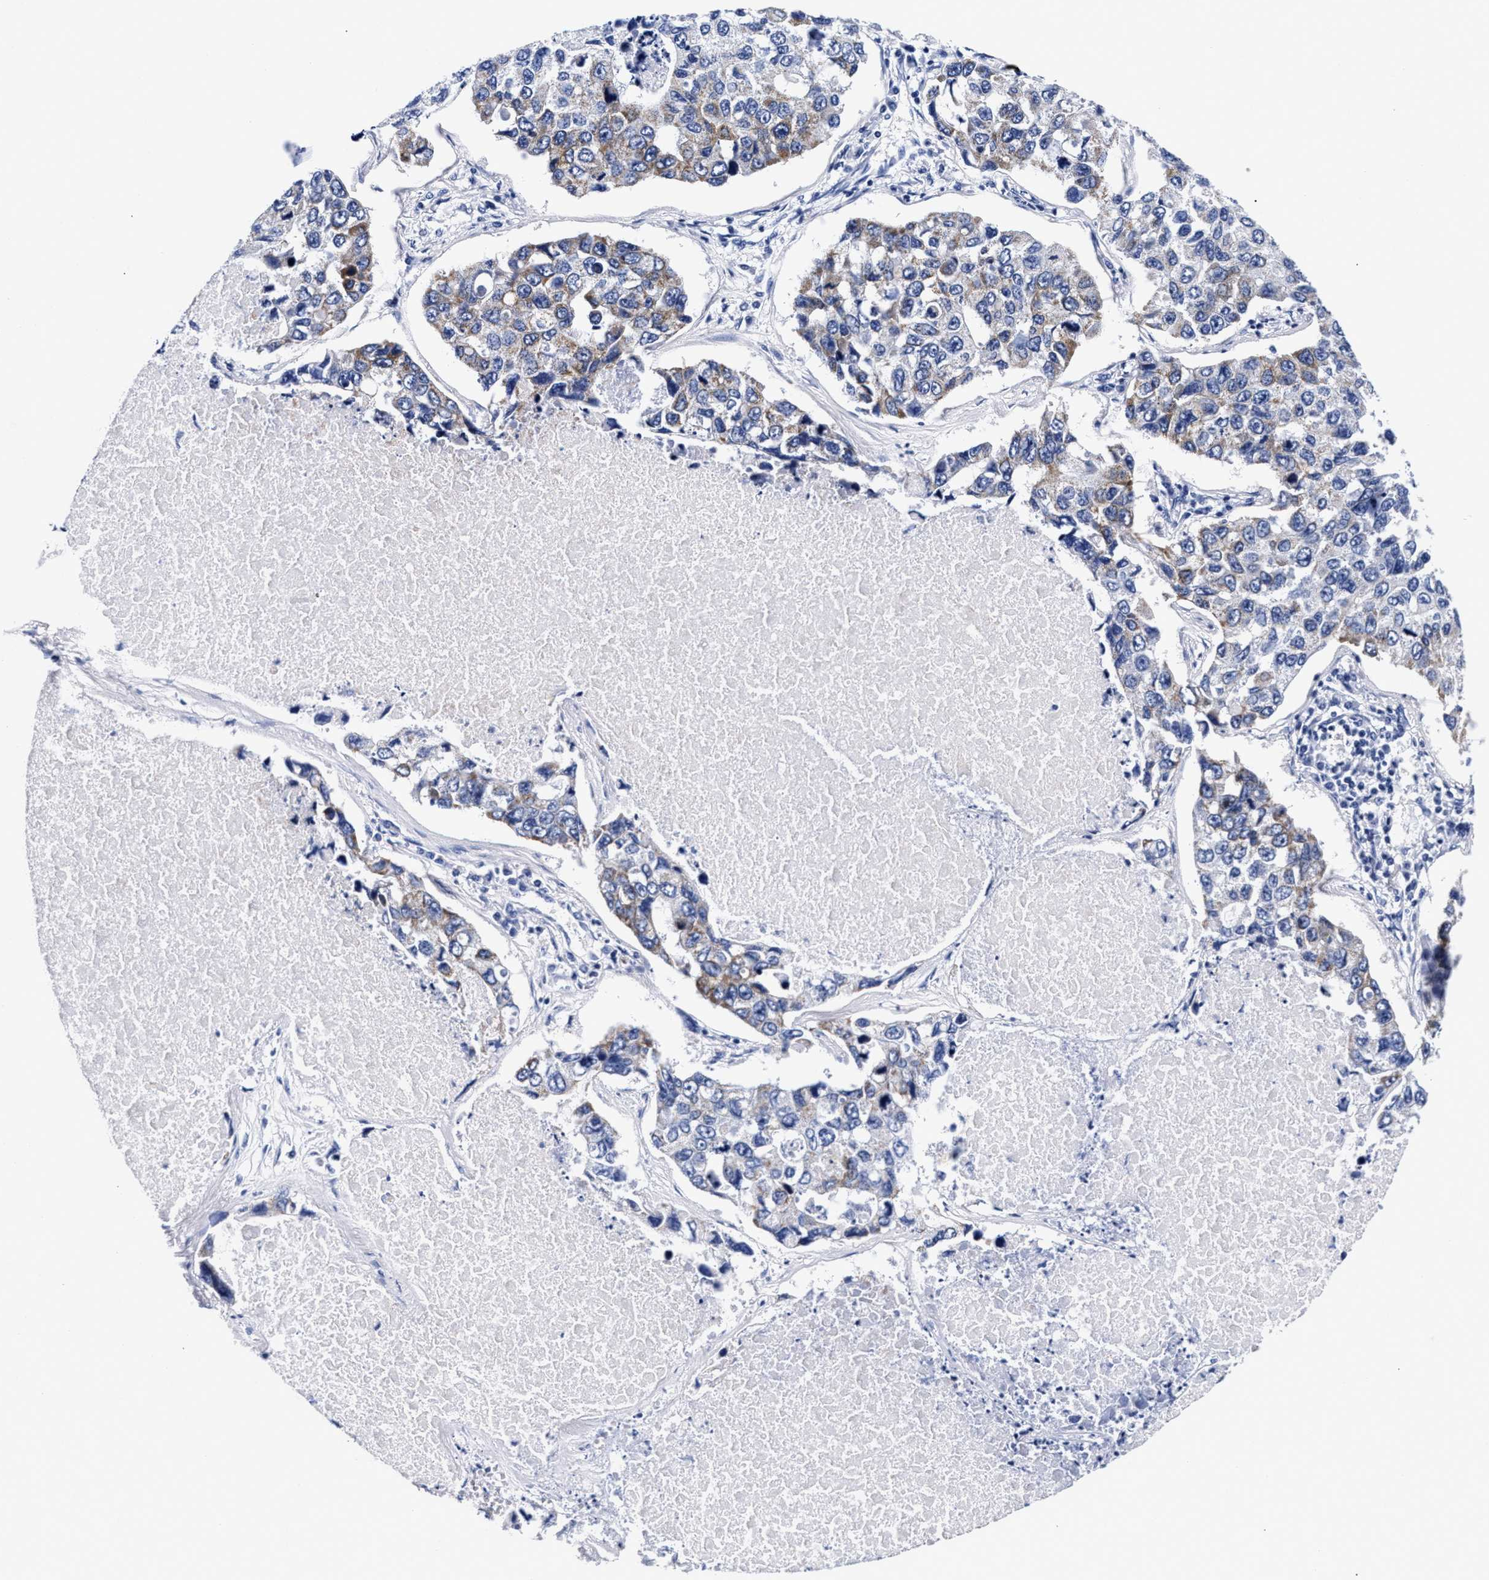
{"staining": {"intensity": "weak", "quantity": "25%-75%", "location": "cytoplasmic/membranous"}, "tissue": "lung cancer", "cell_type": "Tumor cells", "image_type": "cancer", "snomed": [{"axis": "morphology", "description": "Adenocarcinoma, NOS"}, {"axis": "topography", "description": "Lung"}], "caption": "This micrograph exhibits immunohistochemistry (IHC) staining of human lung cancer, with low weak cytoplasmic/membranous positivity in approximately 25%-75% of tumor cells.", "gene": "RAB3B", "patient": {"sex": "male", "age": 64}}